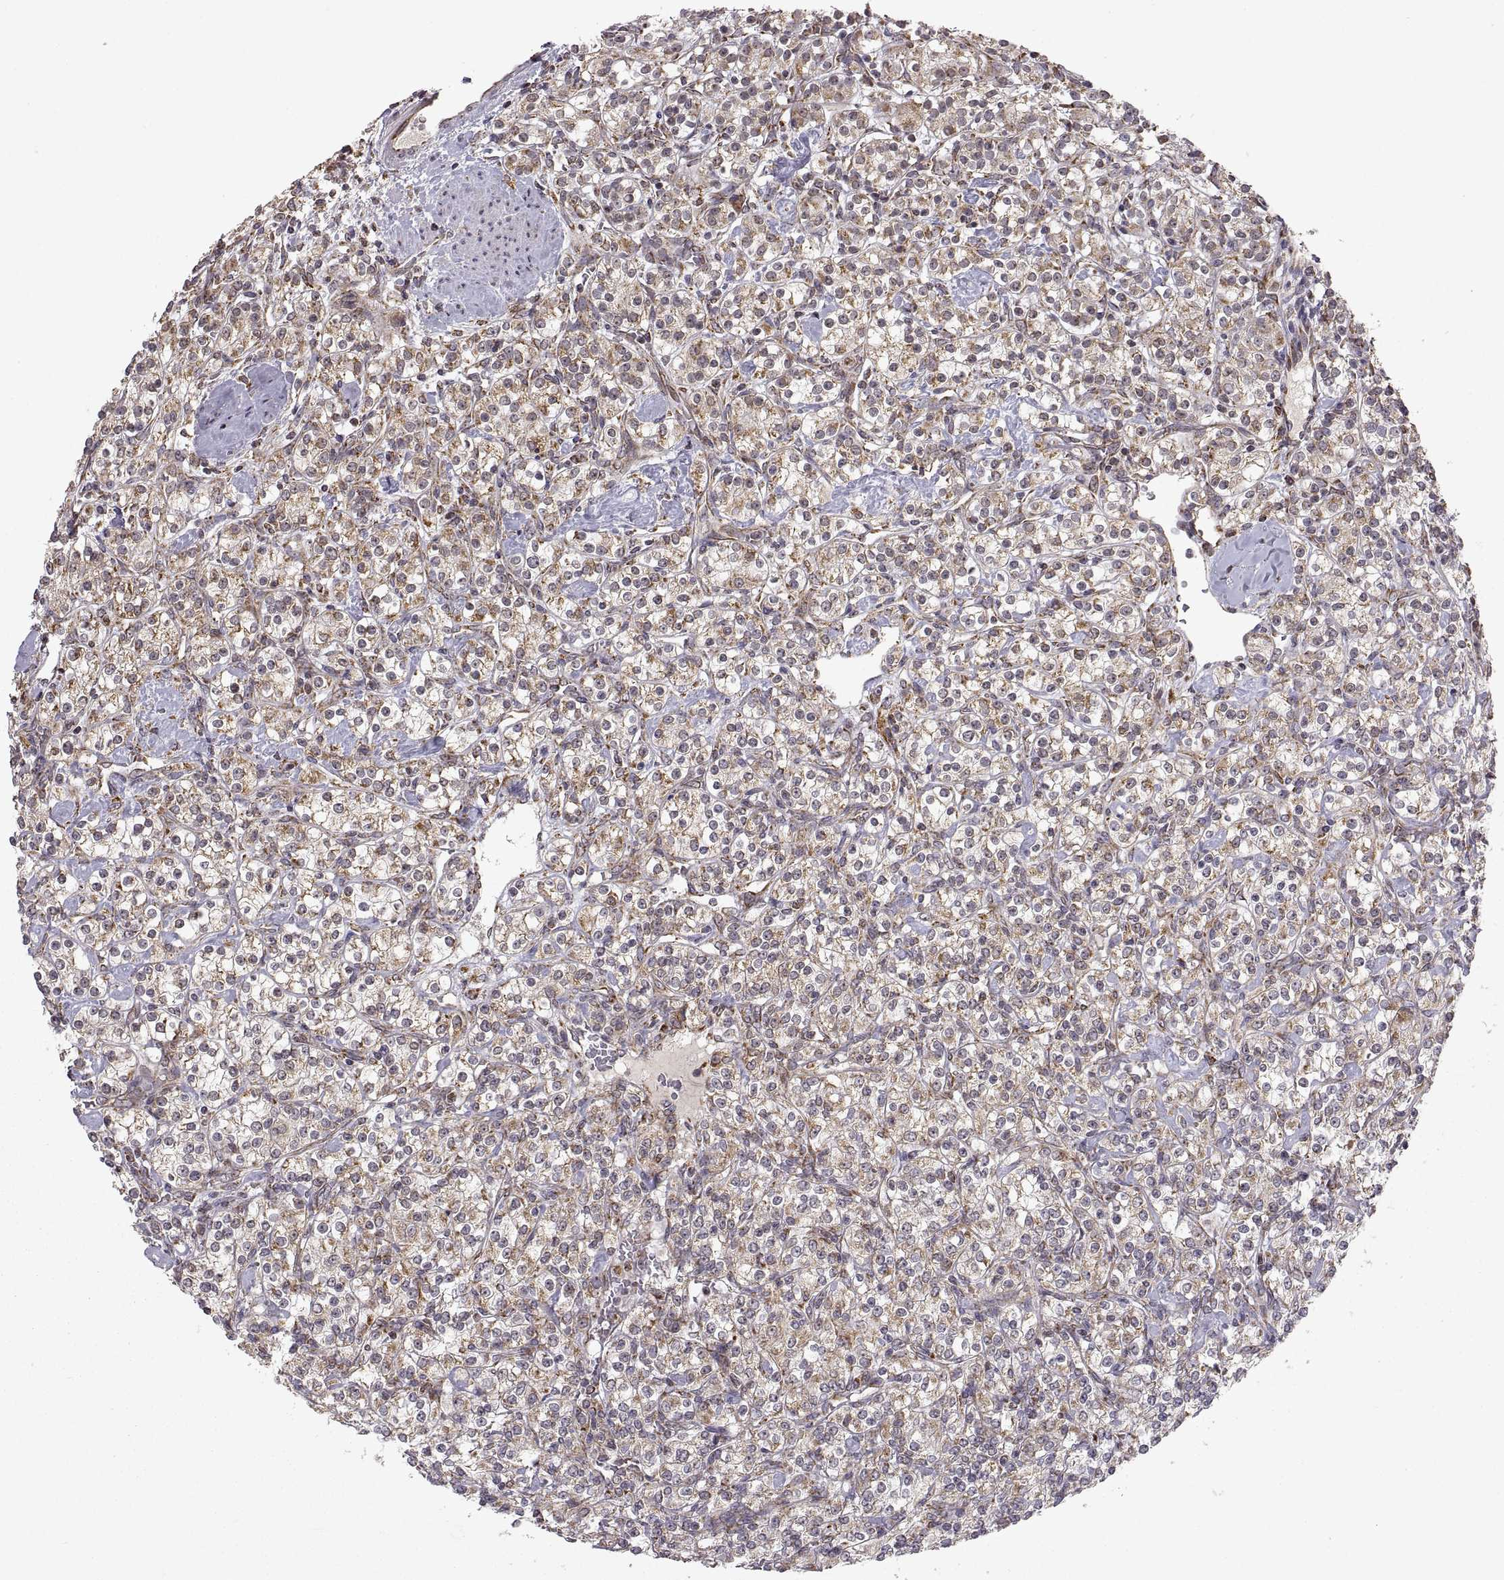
{"staining": {"intensity": "moderate", "quantity": ">75%", "location": "cytoplasmic/membranous"}, "tissue": "renal cancer", "cell_type": "Tumor cells", "image_type": "cancer", "snomed": [{"axis": "morphology", "description": "Adenocarcinoma, NOS"}, {"axis": "topography", "description": "Kidney"}], "caption": "IHC photomicrograph of neoplastic tissue: human renal cancer (adenocarcinoma) stained using IHC displays medium levels of moderate protein expression localized specifically in the cytoplasmic/membranous of tumor cells, appearing as a cytoplasmic/membranous brown color.", "gene": "MANBAL", "patient": {"sex": "male", "age": 77}}